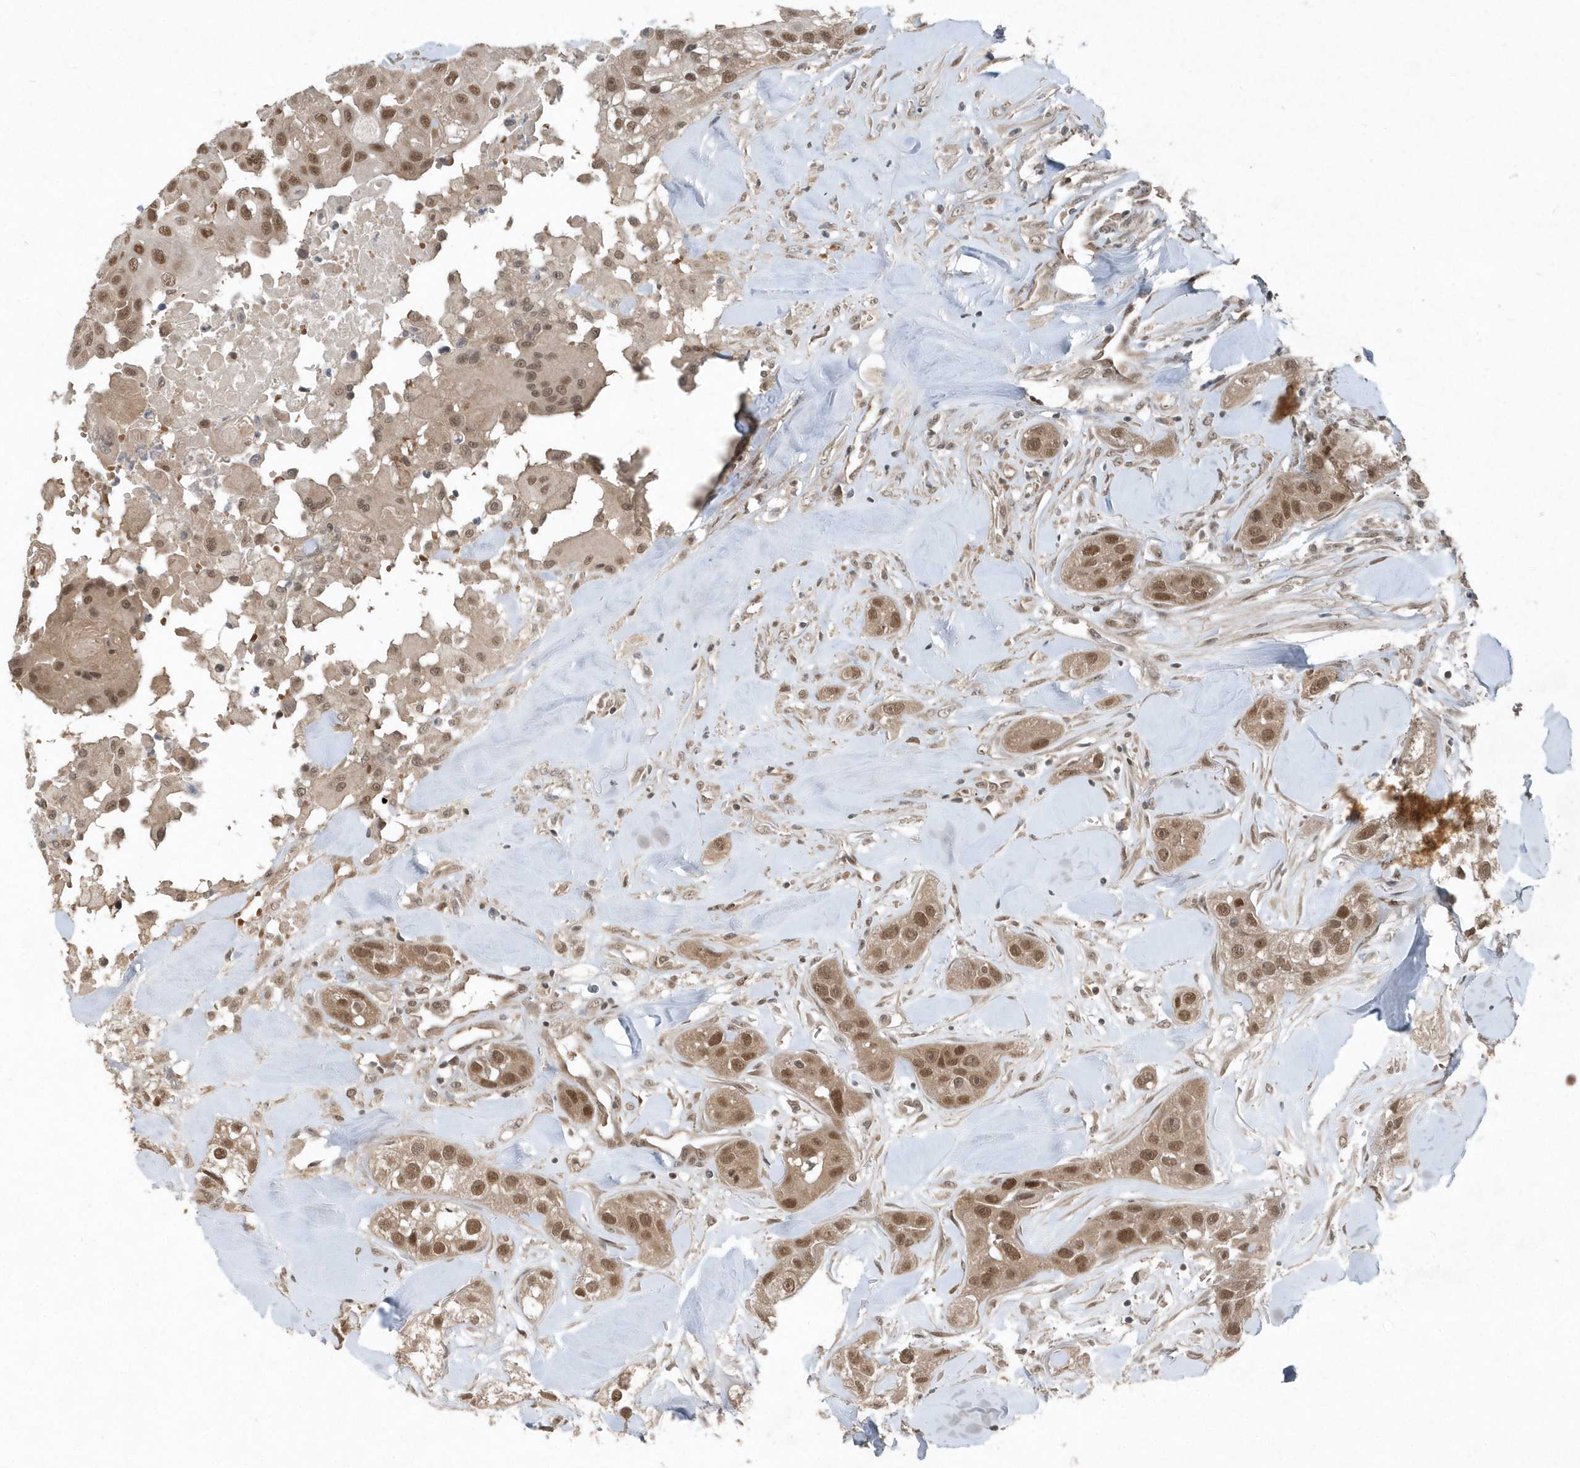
{"staining": {"intensity": "moderate", "quantity": ">75%", "location": "nuclear"}, "tissue": "head and neck cancer", "cell_type": "Tumor cells", "image_type": "cancer", "snomed": [{"axis": "morphology", "description": "Normal tissue, NOS"}, {"axis": "morphology", "description": "Squamous cell carcinoma, NOS"}, {"axis": "topography", "description": "Skeletal muscle"}, {"axis": "topography", "description": "Head-Neck"}], "caption": "This is an image of immunohistochemistry staining of squamous cell carcinoma (head and neck), which shows moderate expression in the nuclear of tumor cells.", "gene": "QTRT2", "patient": {"sex": "male", "age": 51}}